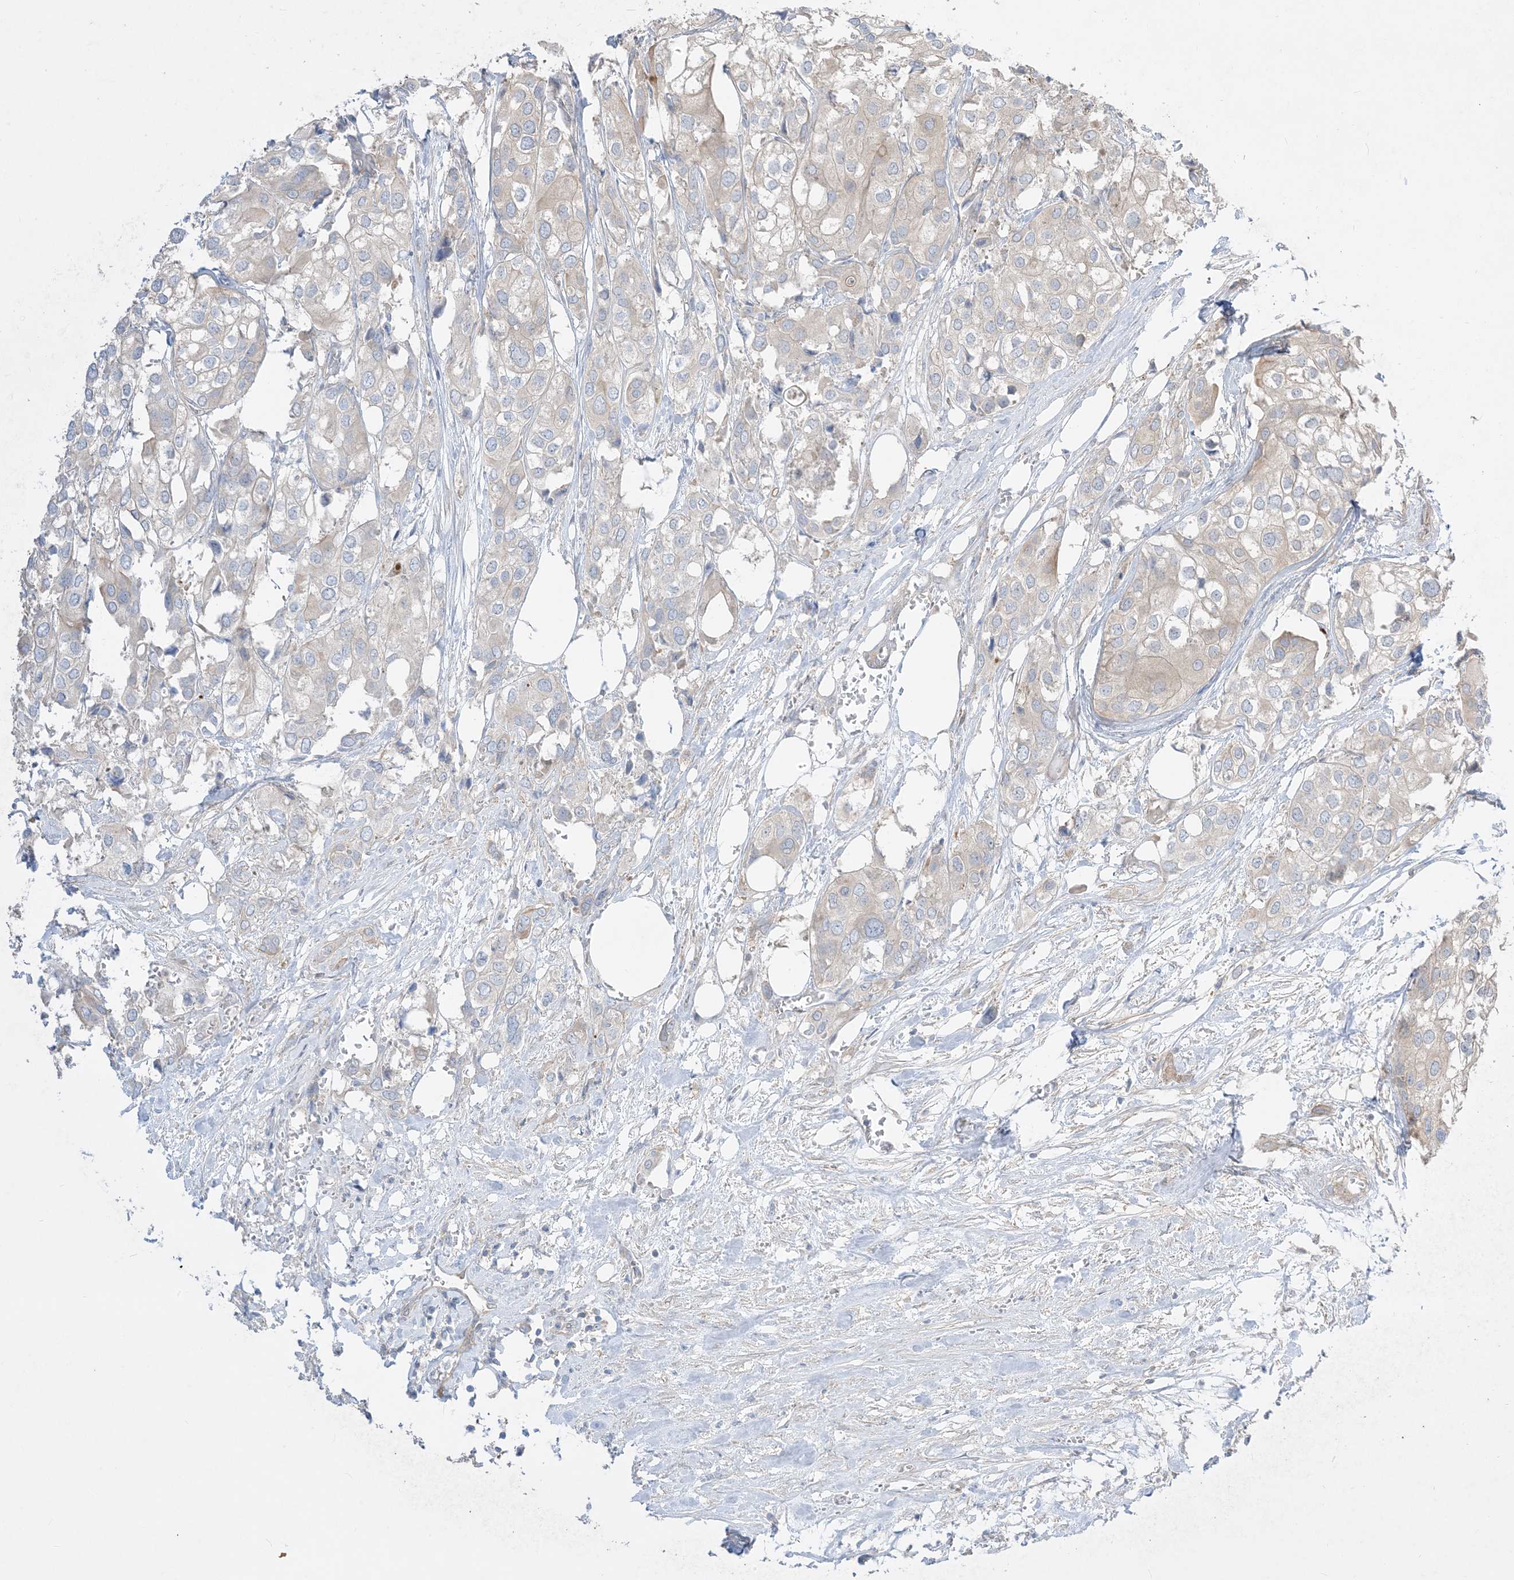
{"staining": {"intensity": "negative", "quantity": "none", "location": "none"}, "tissue": "urothelial cancer", "cell_type": "Tumor cells", "image_type": "cancer", "snomed": [{"axis": "morphology", "description": "Urothelial carcinoma, High grade"}, {"axis": "topography", "description": "Urinary bladder"}], "caption": "High power microscopy histopathology image of an IHC photomicrograph of urothelial carcinoma (high-grade), revealing no significant expression in tumor cells.", "gene": "ARHGEF9", "patient": {"sex": "male", "age": 64}}